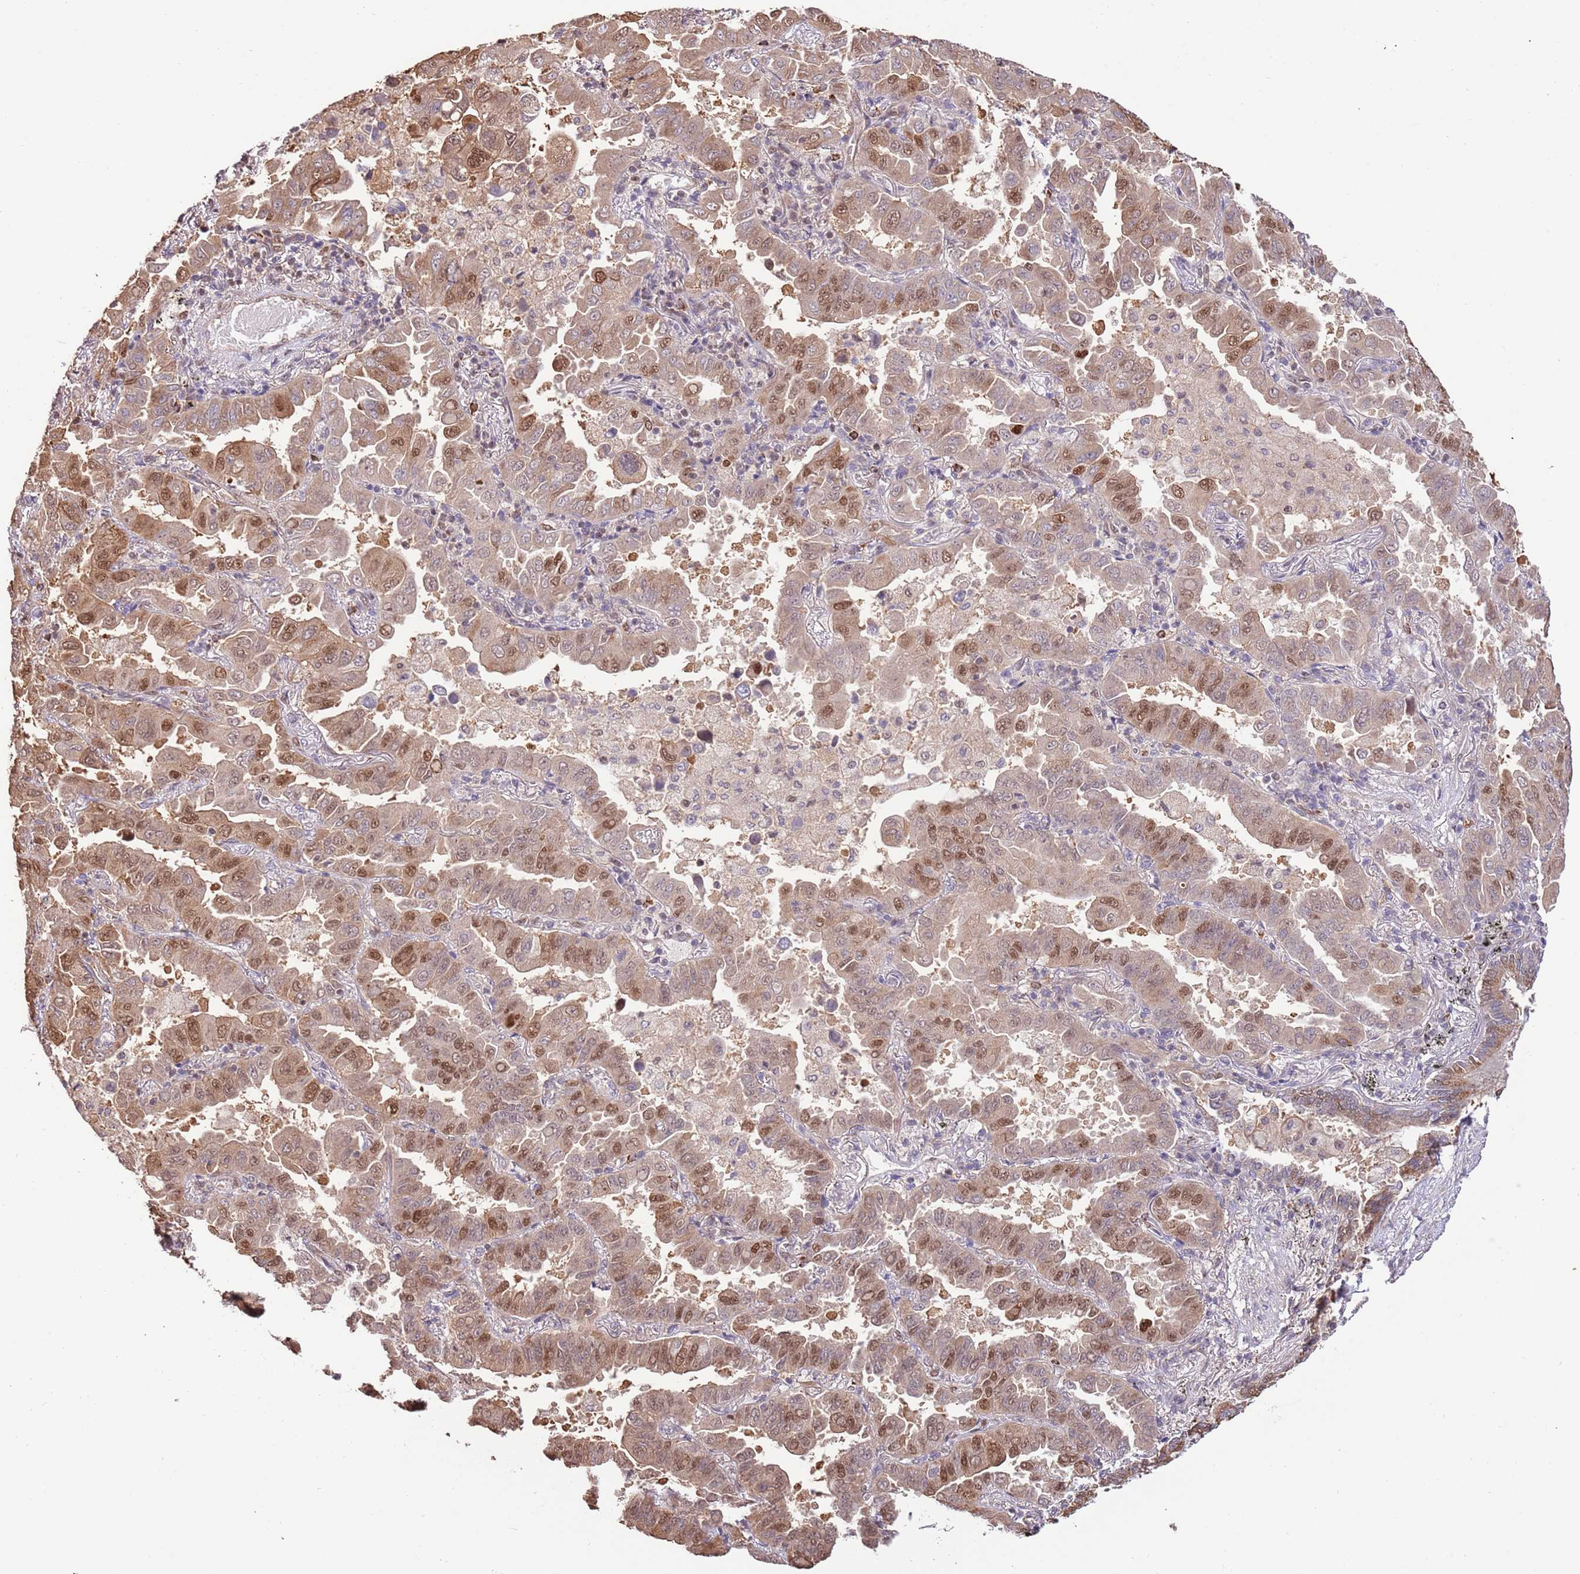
{"staining": {"intensity": "strong", "quantity": "25%-75%", "location": "cytoplasmic/membranous,nuclear"}, "tissue": "lung cancer", "cell_type": "Tumor cells", "image_type": "cancer", "snomed": [{"axis": "morphology", "description": "Adenocarcinoma, NOS"}, {"axis": "topography", "description": "Lung"}], "caption": "Lung cancer (adenocarcinoma) stained with a brown dye demonstrates strong cytoplasmic/membranous and nuclear positive positivity in about 25%-75% of tumor cells.", "gene": "RIF1", "patient": {"sex": "male", "age": 64}}